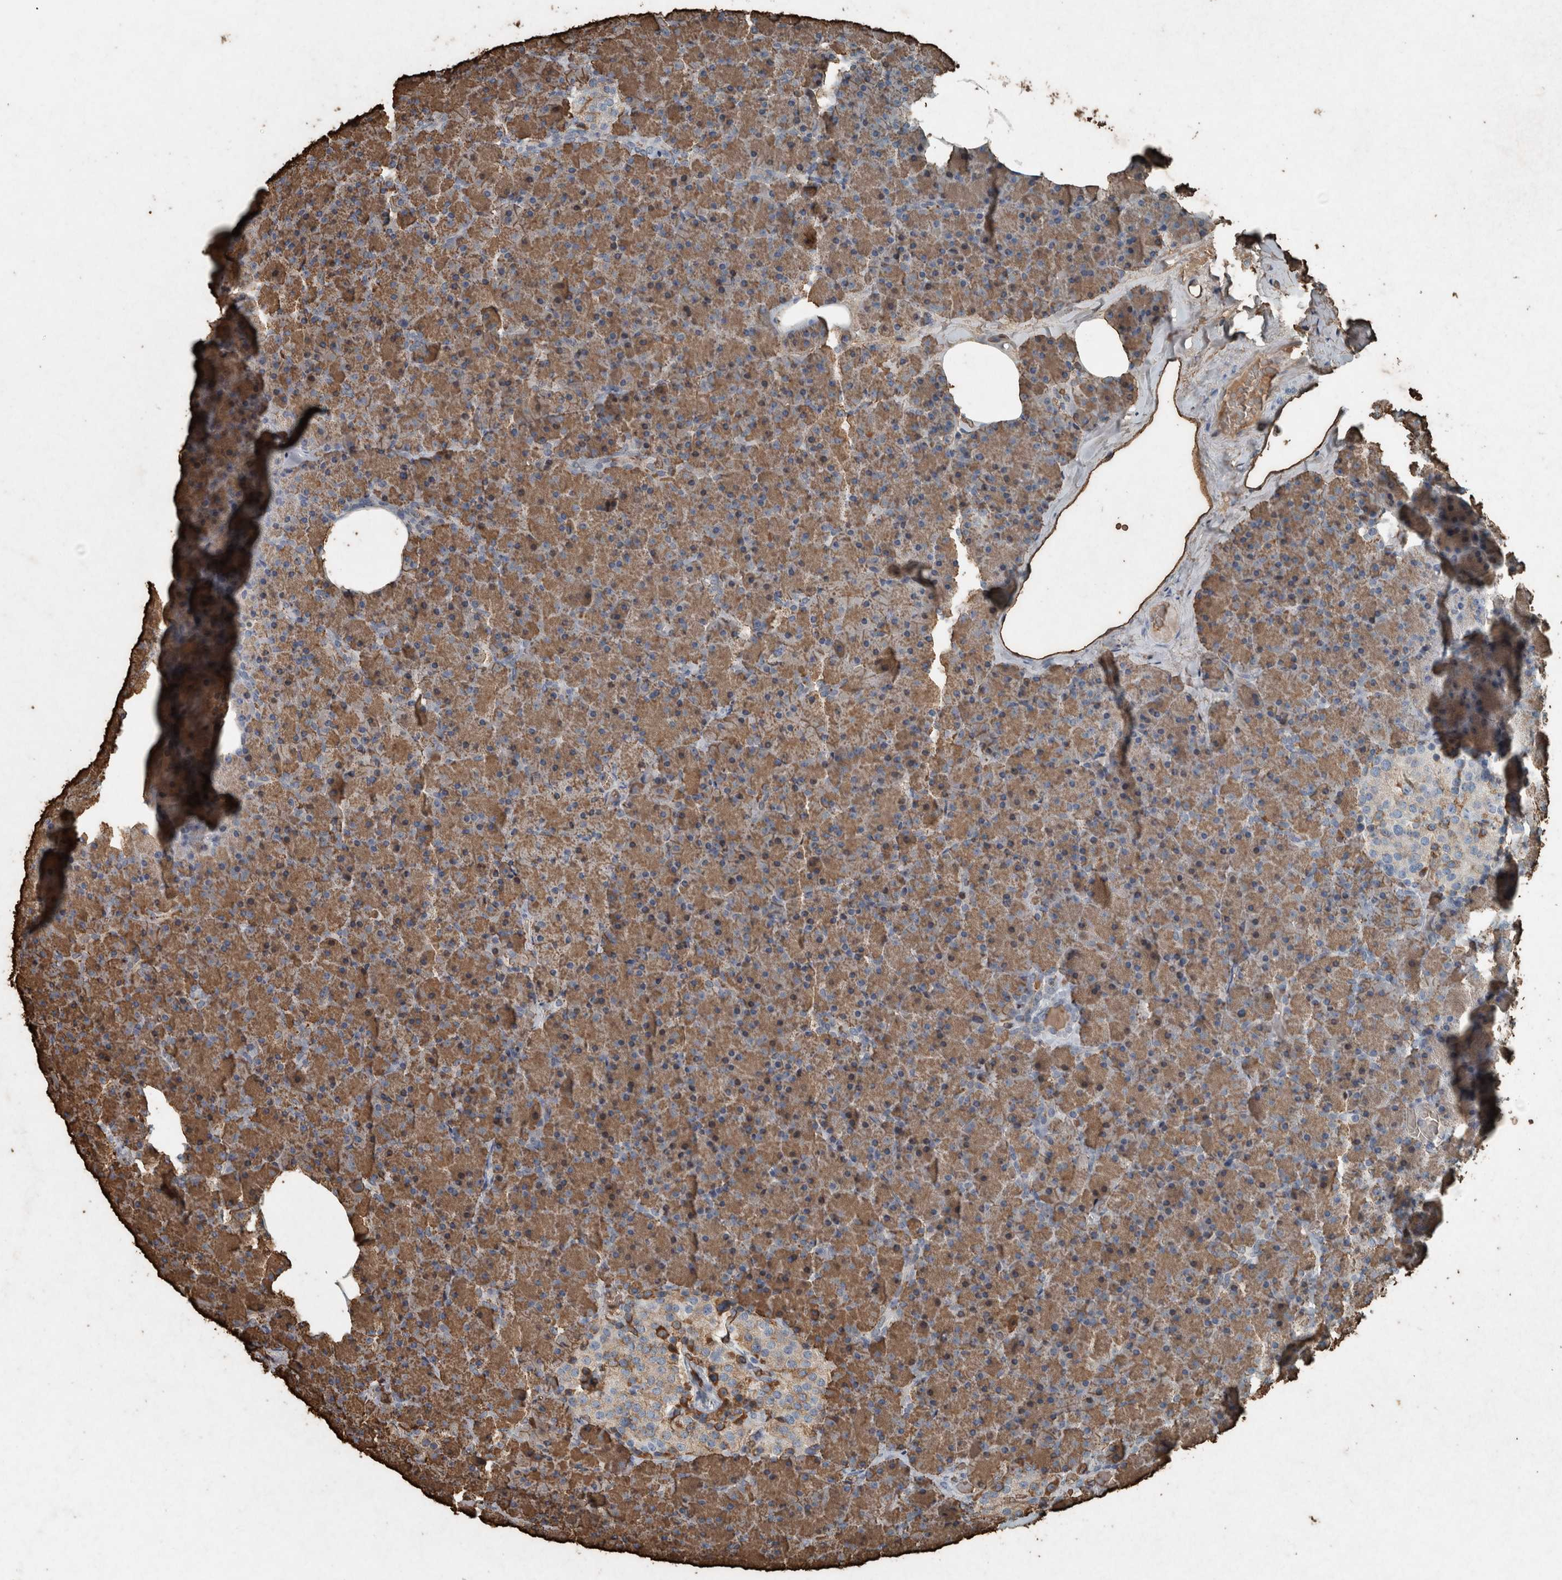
{"staining": {"intensity": "moderate", "quantity": ">75%", "location": "cytoplasmic/membranous"}, "tissue": "pancreas", "cell_type": "Exocrine glandular cells", "image_type": "normal", "snomed": [{"axis": "morphology", "description": "Normal tissue, NOS"}, {"axis": "morphology", "description": "Carcinoid, malignant, NOS"}, {"axis": "topography", "description": "Pancreas"}], "caption": "Moderate cytoplasmic/membranous expression for a protein is appreciated in about >75% of exocrine glandular cells of benign pancreas using IHC.", "gene": "LBP", "patient": {"sex": "female", "age": 35}}